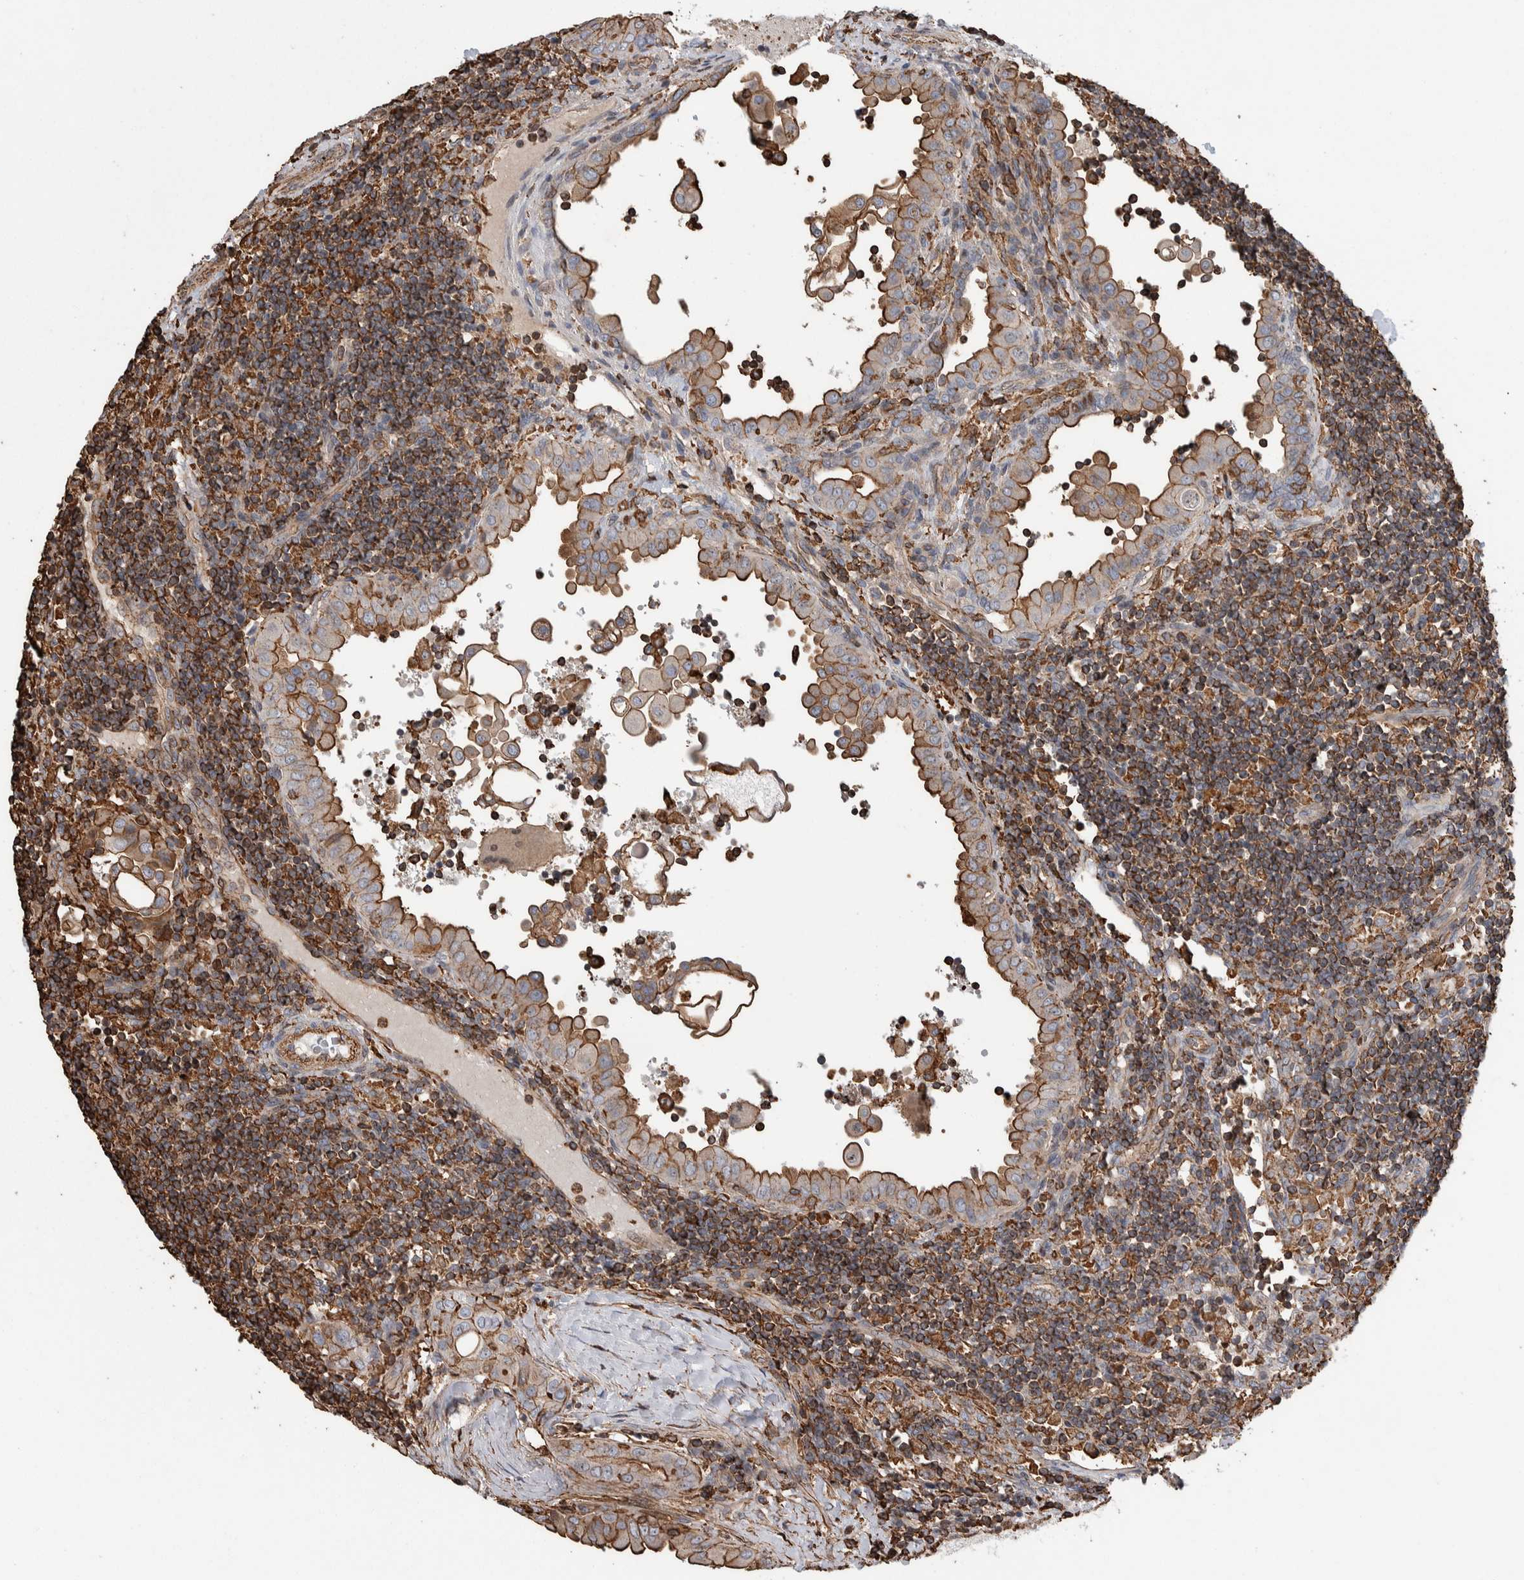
{"staining": {"intensity": "moderate", "quantity": ">75%", "location": "cytoplasmic/membranous"}, "tissue": "thyroid cancer", "cell_type": "Tumor cells", "image_type": "cancer", "snomed": [{"axis": "morphology", "description": "Papillary adenocarcinoma, NOS"}, {"axis": "topography", "description": "Thyroid gland"}], "caption": "Immunohistochemical staining of thyroid papillary adenocarcinoma demonstrates medium levels of moderate cytoplasmic/membranous protein positivity in approximately >75% of tumor cells.", "gene": "ENPP2", "patient": {"sex": "male", "age": 33}}